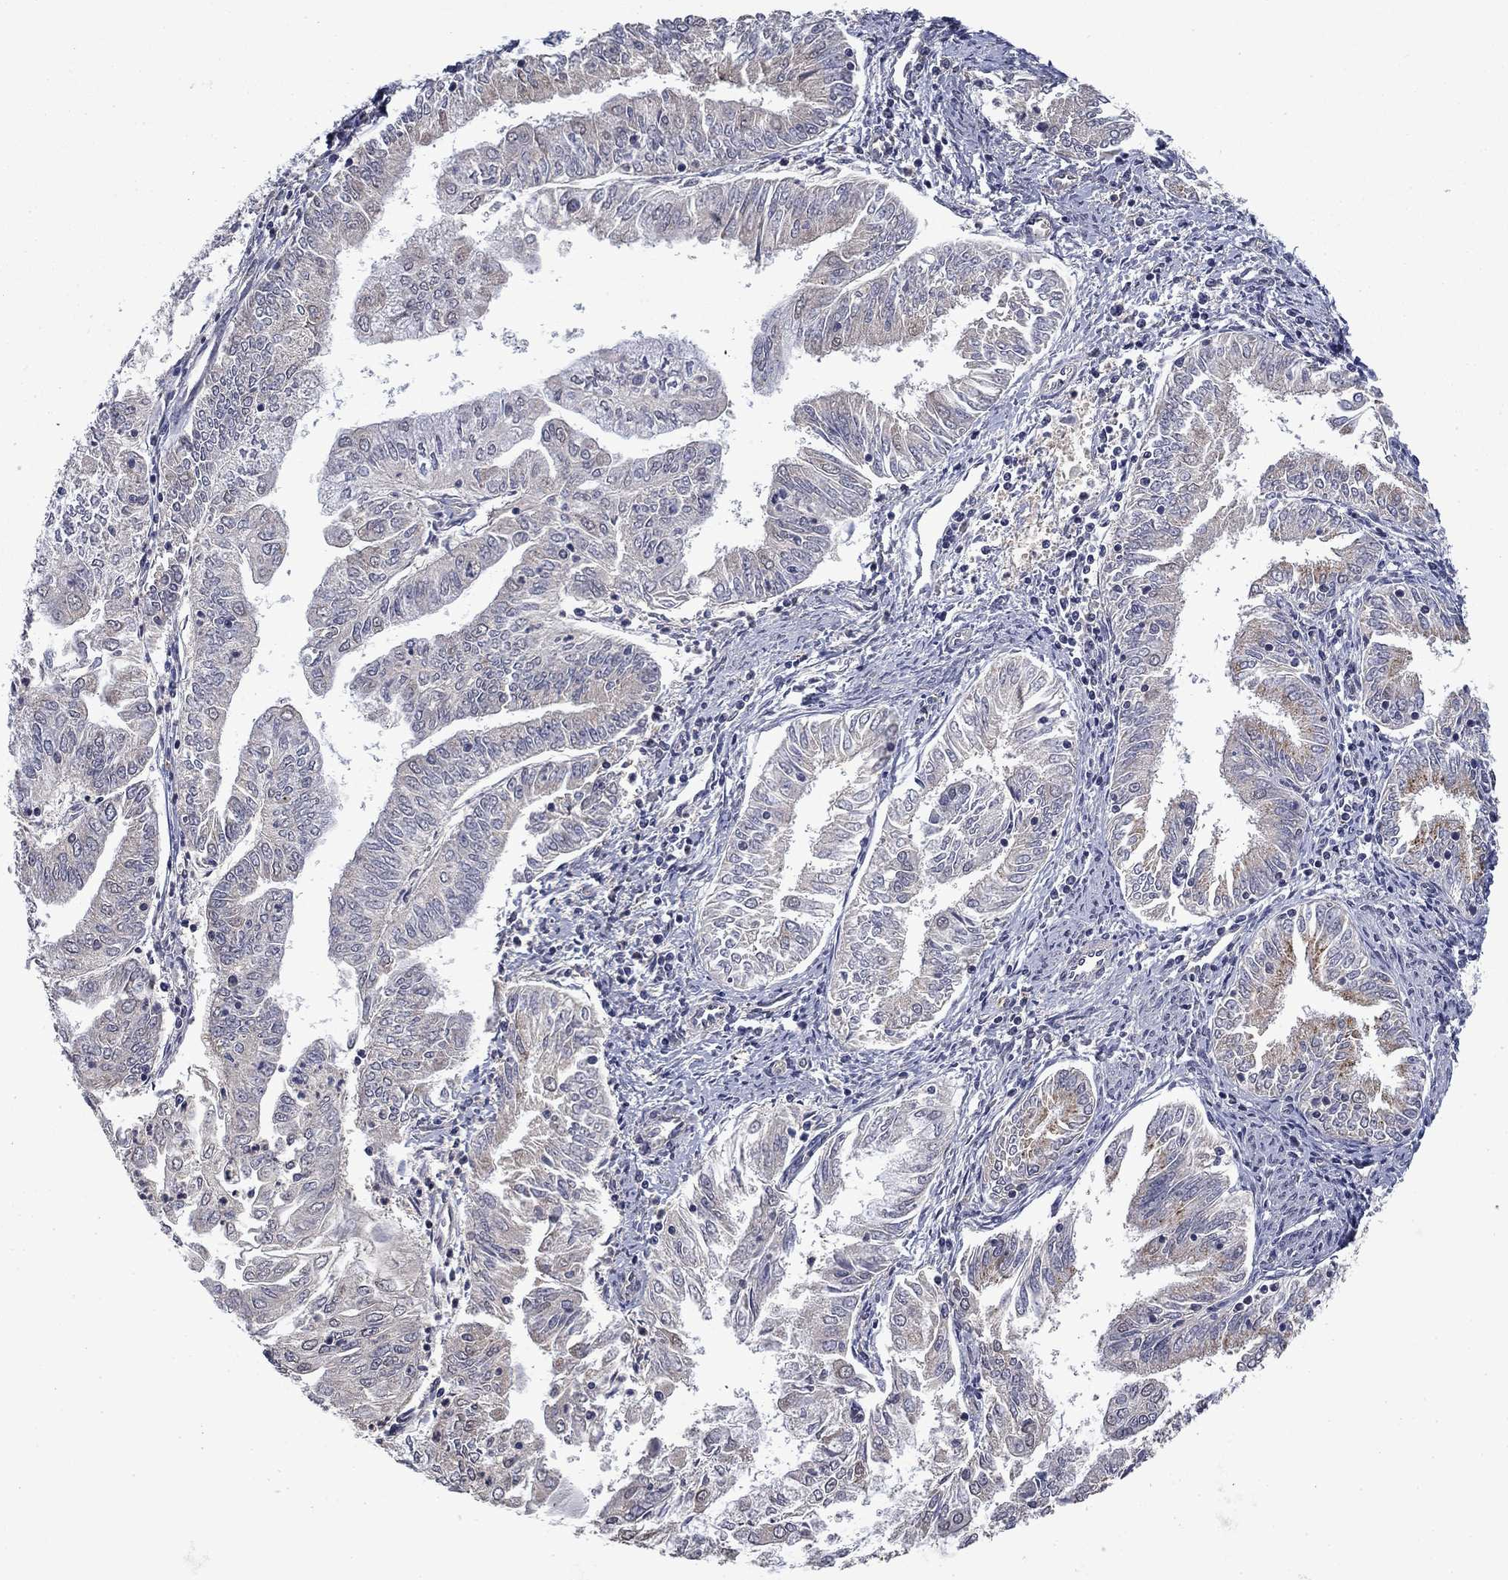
{"staining": {"intensity": "negative", "quantity": "none", "location": "none"}, "tissue": "endometrial cancer", "cell_type": "Tumor cells", "image_type": "cancer", "snomed": [{"axis": "morphology", "description": "Adenocarcinoma, NOS"}, {"axis": "topography", "description": "Endometrium"}], "caption": "Endometrial cancer (adenocarcinoma) stained for a protein using immunohistochemistry (IHC) demonstrates no staining tumor cells.", "gene": "MFAP3L", "patient": {"sex": "female", "age": 56}}